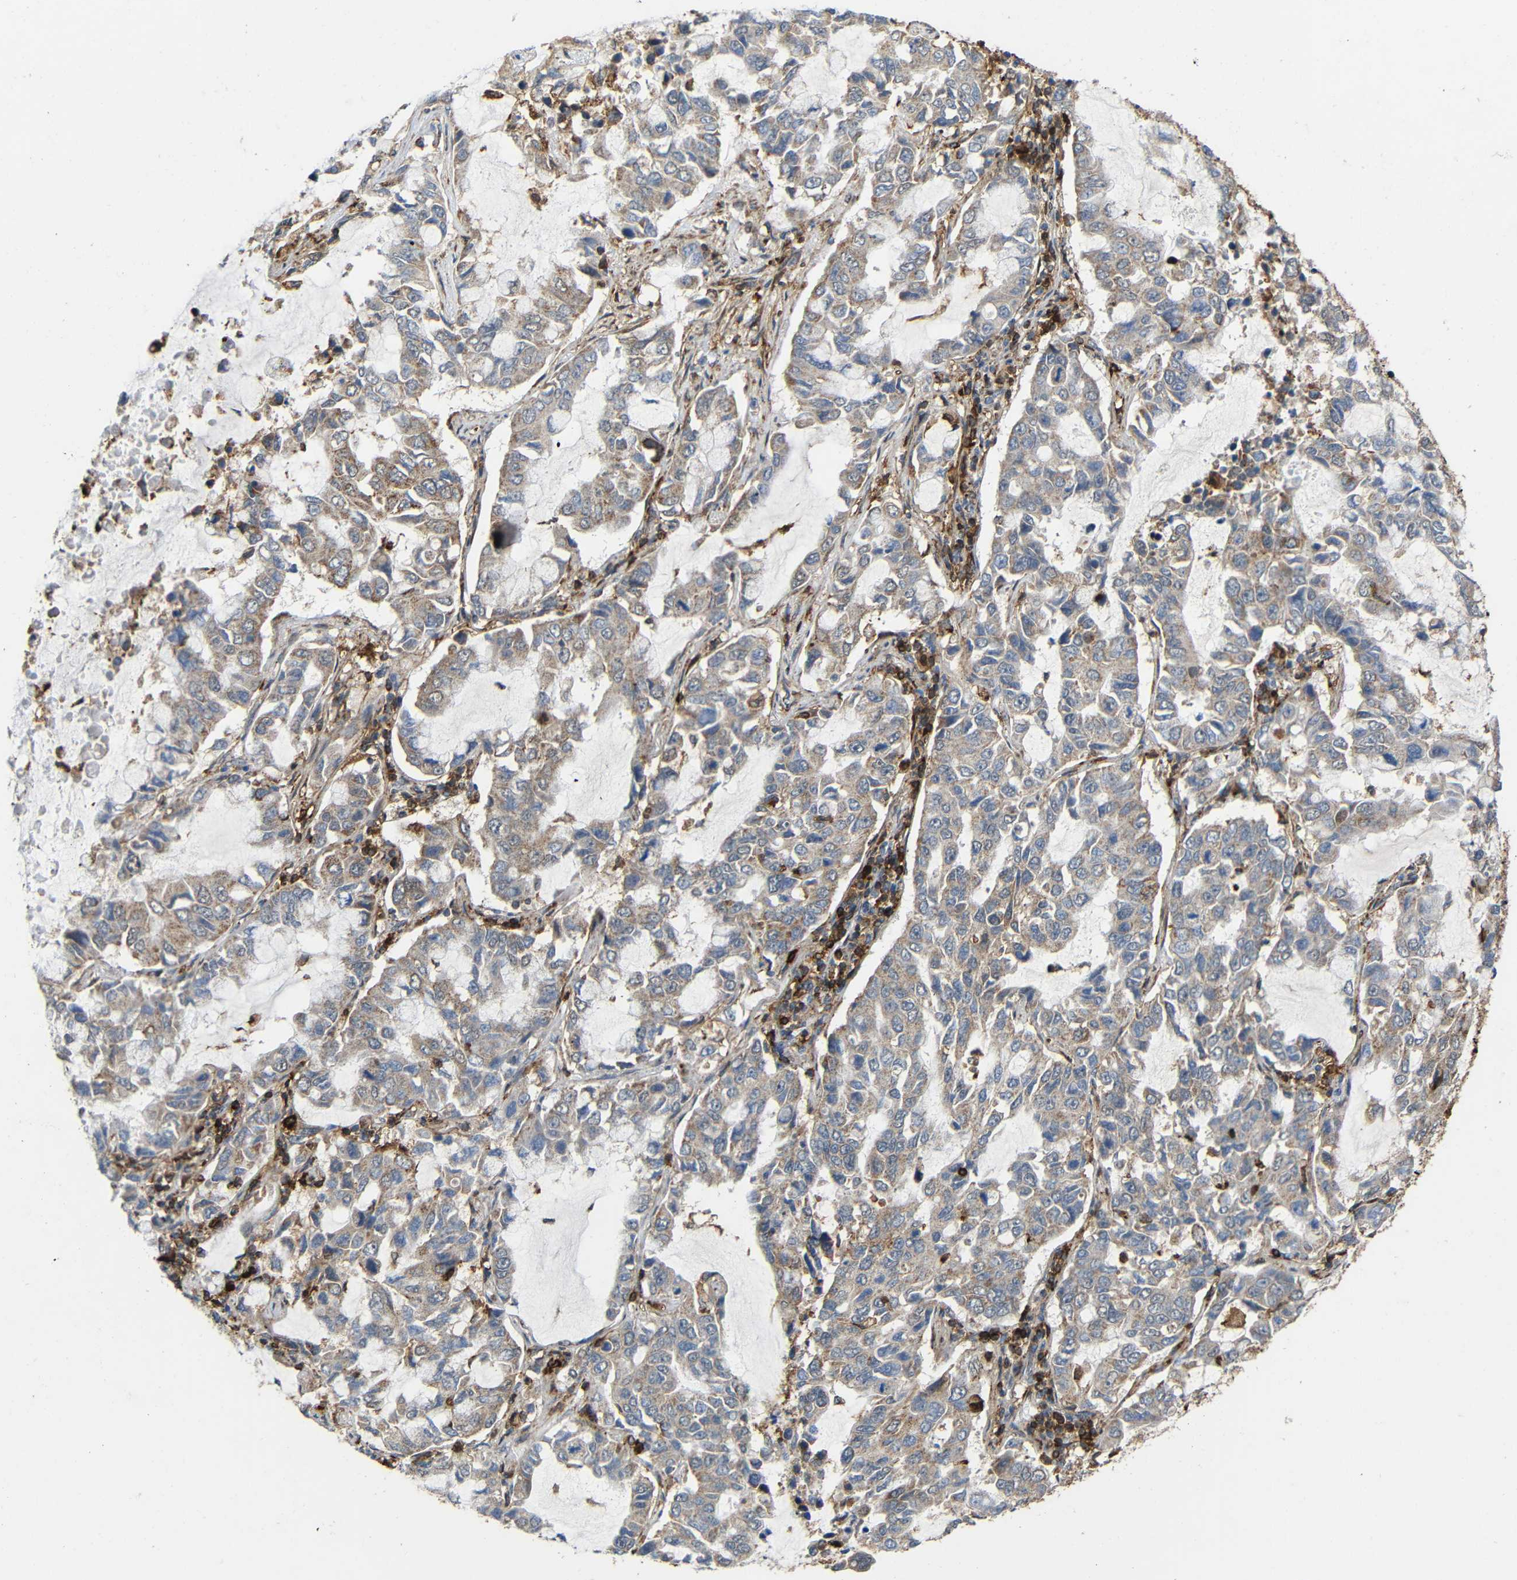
{"staining": {"intensity": "weak", "quantity": "<25%", "location": "cytoplasmic/membranous"}, "tissue": "lung cancer", "cell_type": "Tumor cells", "image_type": "cancer", "snomed": [{"axis": "morphology", "description": "Adenocarcinoma, NOS"}, {"axis": "topography", "description": "Lung"}], "caption": "Immunohistochemistry (IHC) photomicrograph of neoplastic tissue: human lung adenocarcinoma stained with DAB (3,3'-diaminobenzidine) demonstrates no significant protein staining in tumor cells. (Brightfield microscopy of DAB immunohistochemistry (IHC) at high magnification).", "gene": "C1GALT1", "patient": {"sex": "male", "age": 64}}